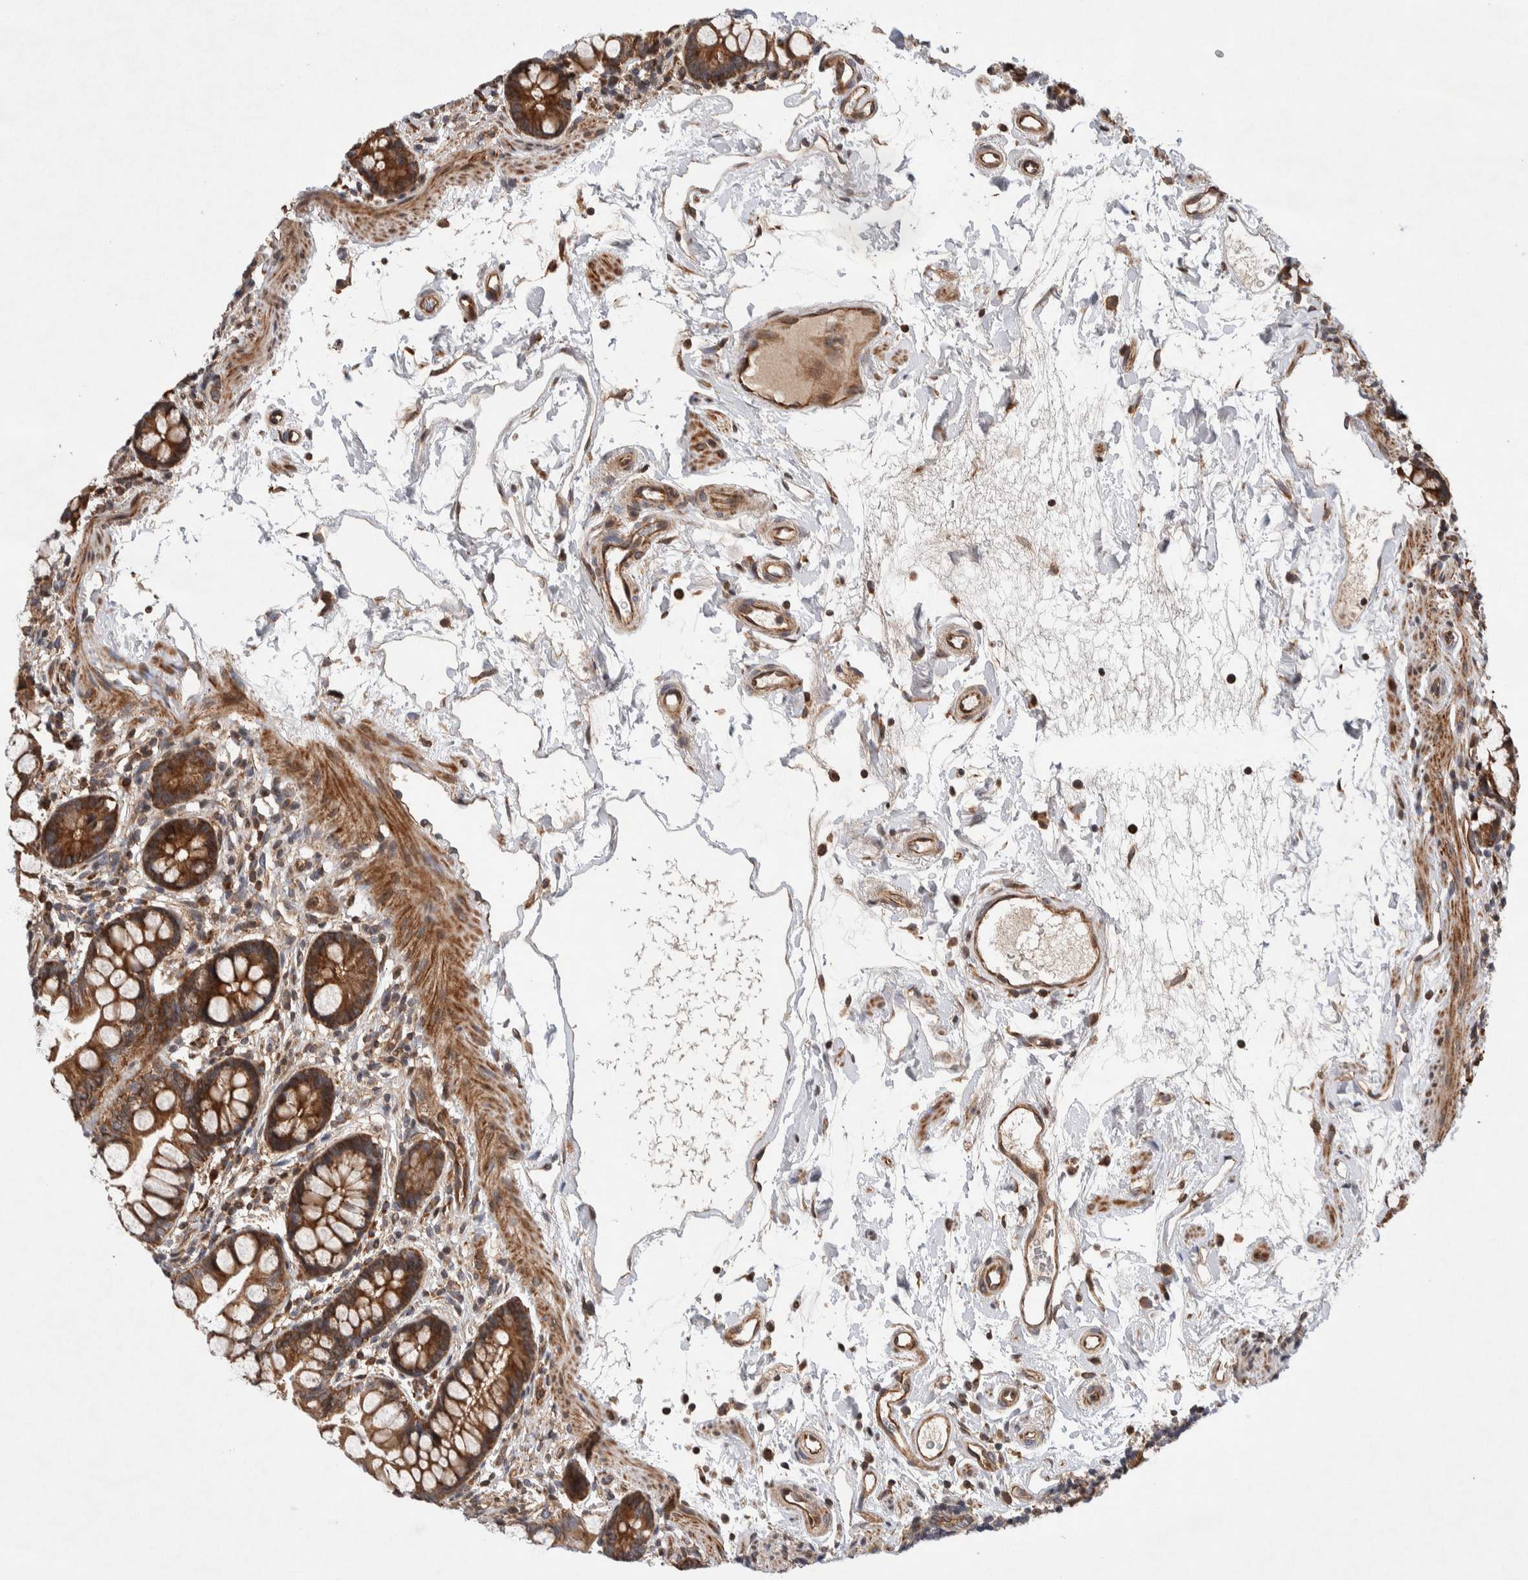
{"staining": {"intensity": "moderate", "quantity": ">75%", "location": "cytoplasmic/membranous"}, "tissue": "small intestine", "cell_type": "Glandular cells", "image_type": "normal", "snomed": [{"axis": "morphology", "description": "Normal tissue, NOS"}, {"axis": "topography", "description": "Small intestine"}], "caption": "Normal small intestine demonstrates moderate cytoplasmic/membranous staining in about >75% of glandular cells, visualized by immunohistochemistry. (IHC, brightfield microscopy, high magnification).", "gene": "LZTS1", "patient": {"sex": "female", "age": 84}}